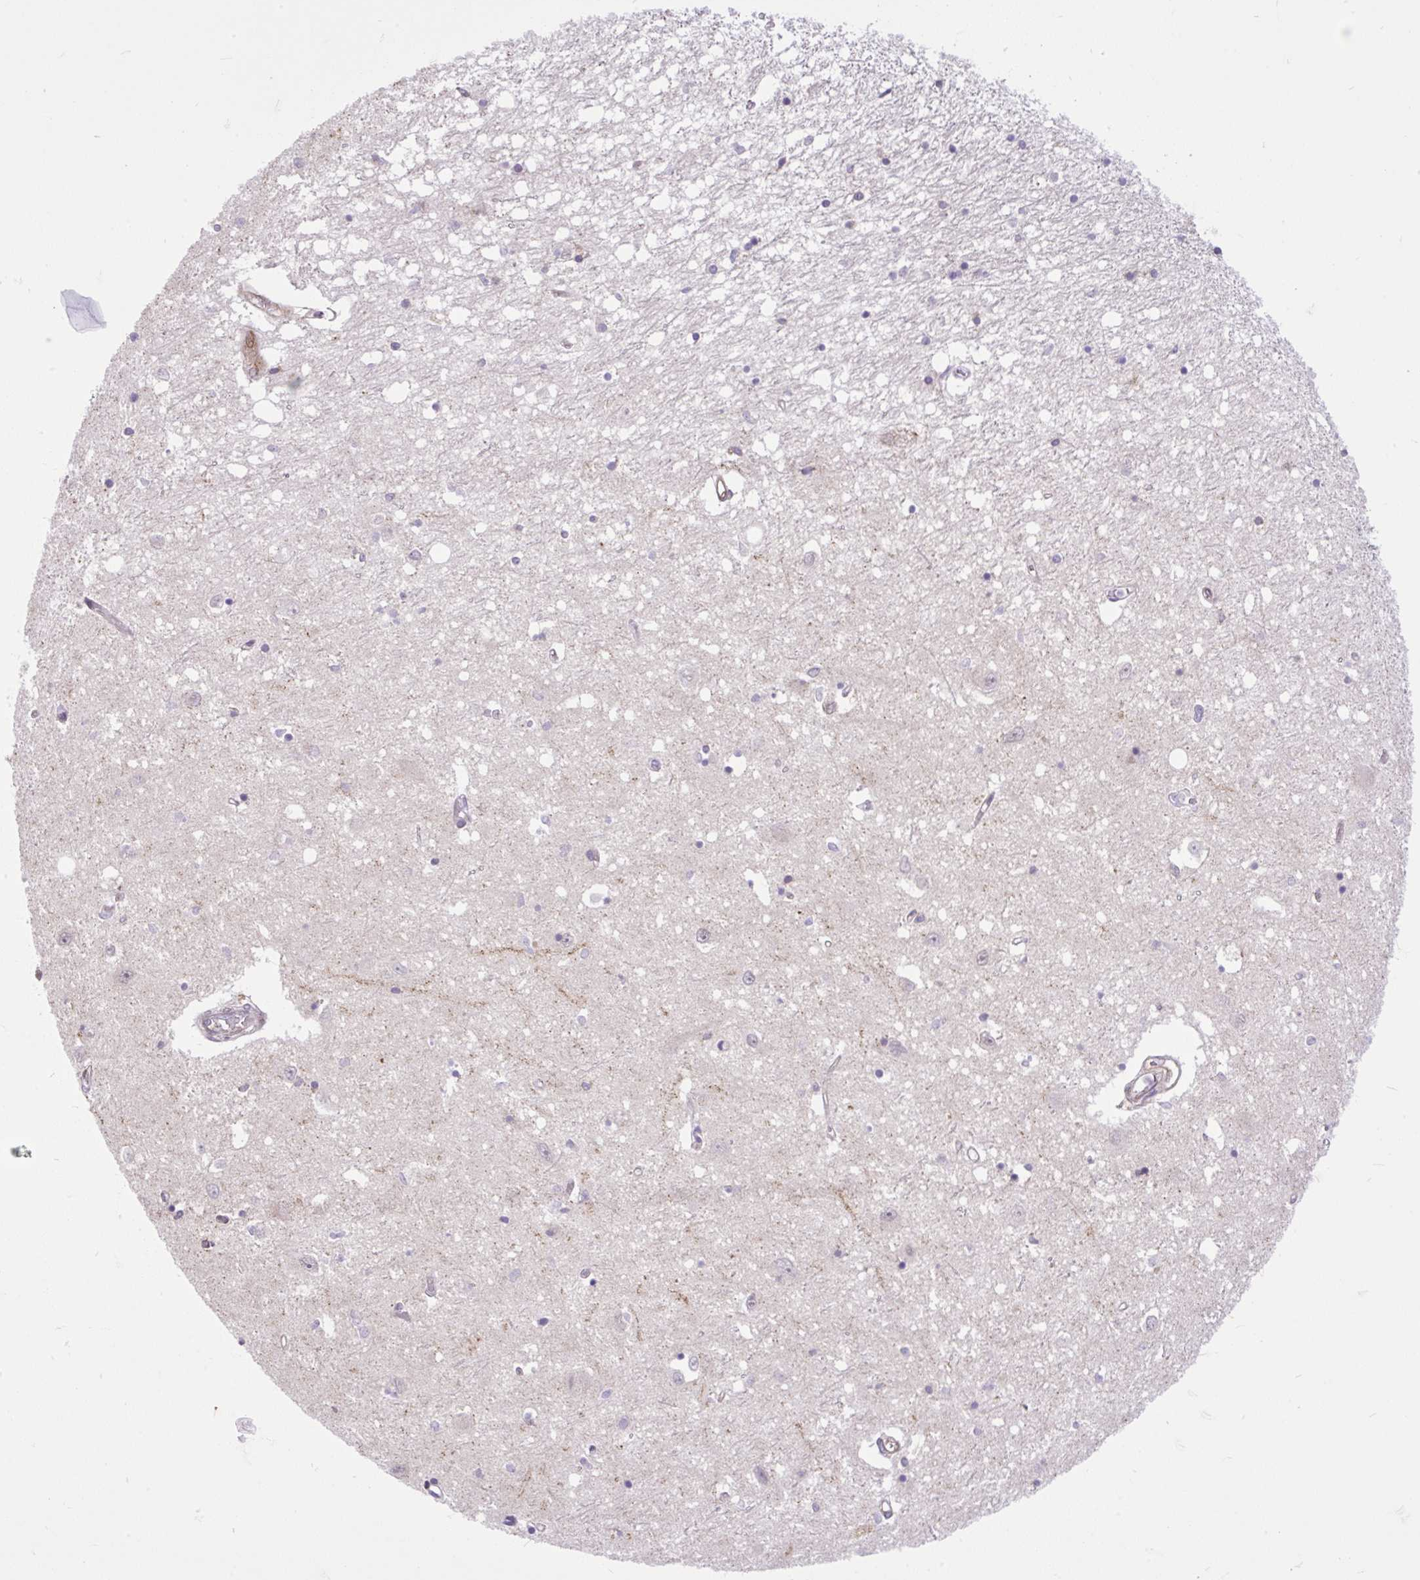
{"staining": {"intensity": "negative", "quantity": "none", "location": "none"}, "tissue": "caudate", "cell_type": "Glial cells", "image_type": "normal", "snomed": [{"axis": "morphology", "description": "Normal tissue, NOS"}, {"axis": "topography", "description": "Lateral ventricle wall"}], "caption": "Micrograph shows no significant protein staining in glial cells of unremarkable caudate.", "gene": "TRIM17", "patient": {"sex": "male", "age": 70}}